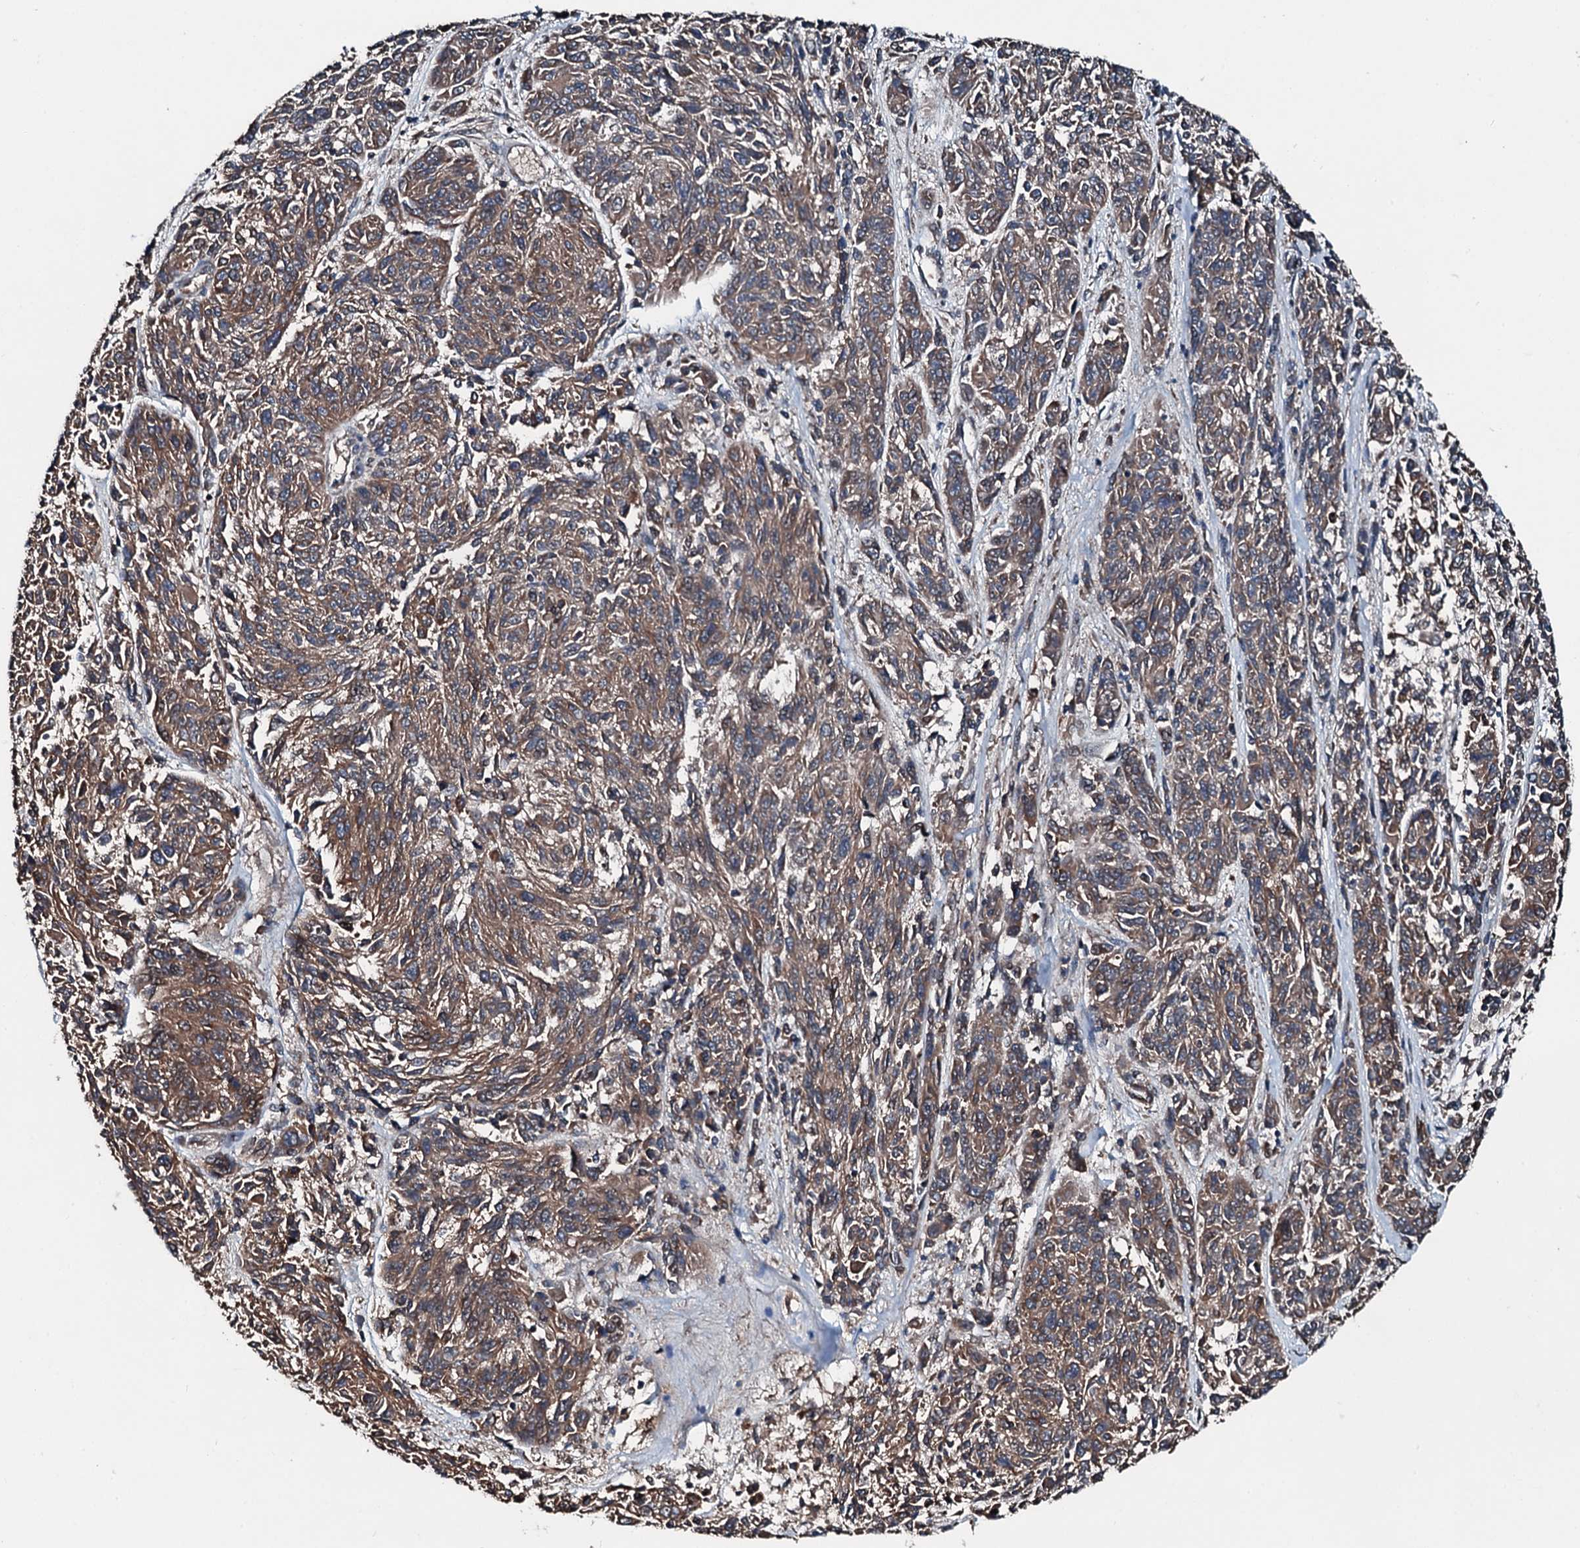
{"staining": {"intensity": "moderate", "quantity": ">75%", "location": "cytoplasmic/membranous"}, "tissue": "melanoma", "cell_type": "Tumor cells", "image_type": "cancer", "snomed": [{"axis": "morphology", "description": "Malignant melanoma, NOS"}, {"axis": "topography", "description": "Skin"}], "caption": "Malignant melanoma stained with a protein marker reveals moderate staining in tumor cells.", "gene": "AARS1", "patient": {"sex": "male", "age": 53}}